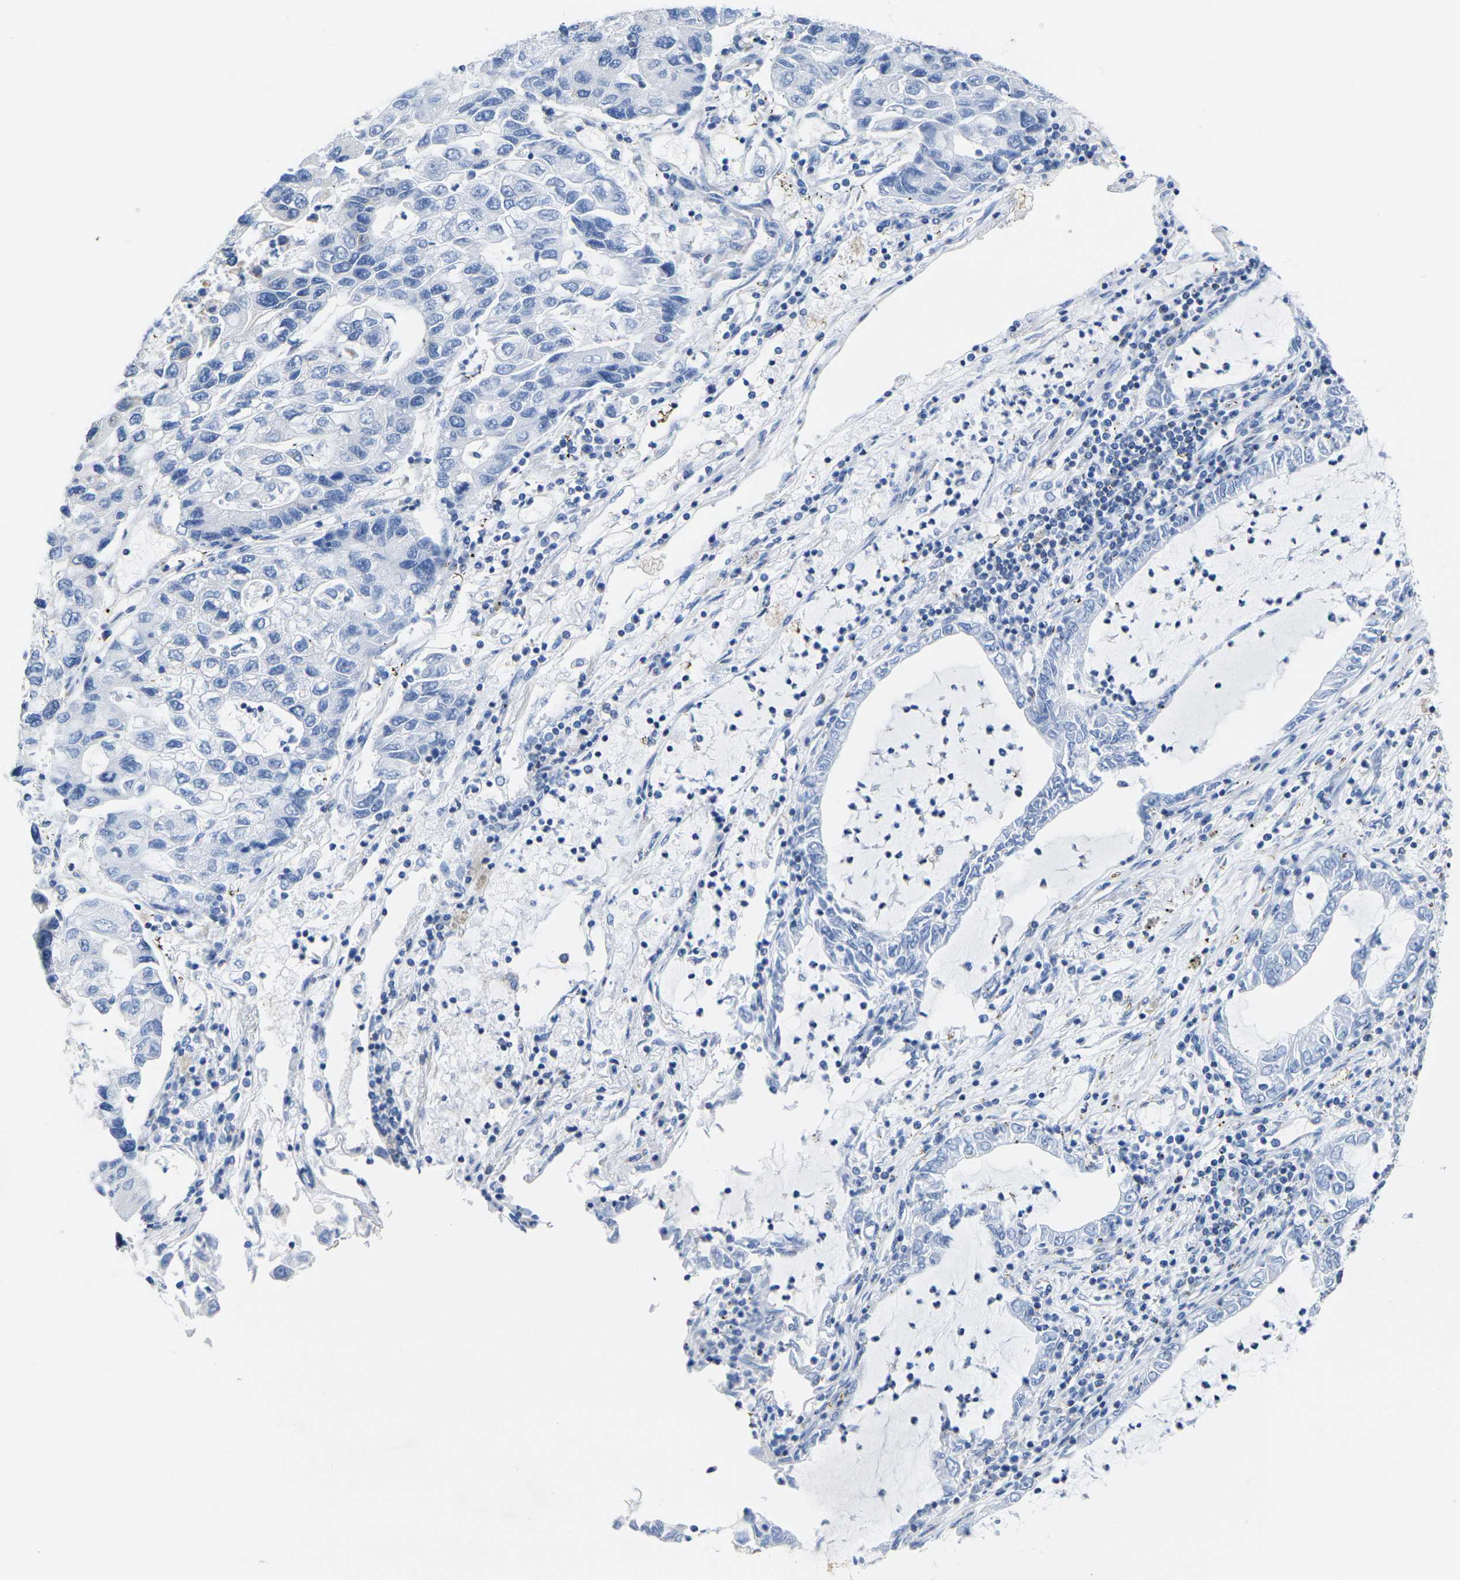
{"staining": {"intensity": "negative", "quantity": "none", "location": "none"}, "tissue": "lung cancer", "cell_type": "Tumor cells", "image_type": "cancer", "snomed": [{"axis": "morphology", "description": "Adenocarcinoma, NOS"}, {"axis": "topography", "description": "Lung"}], "caption": "Adenocarcinoma (lung) stained for a protein using immunohistochemistry (IHC) demonstrates no expression tumor cells.", "gene": "TMEM204", "patient": {"sex": "female", "age": 51}}